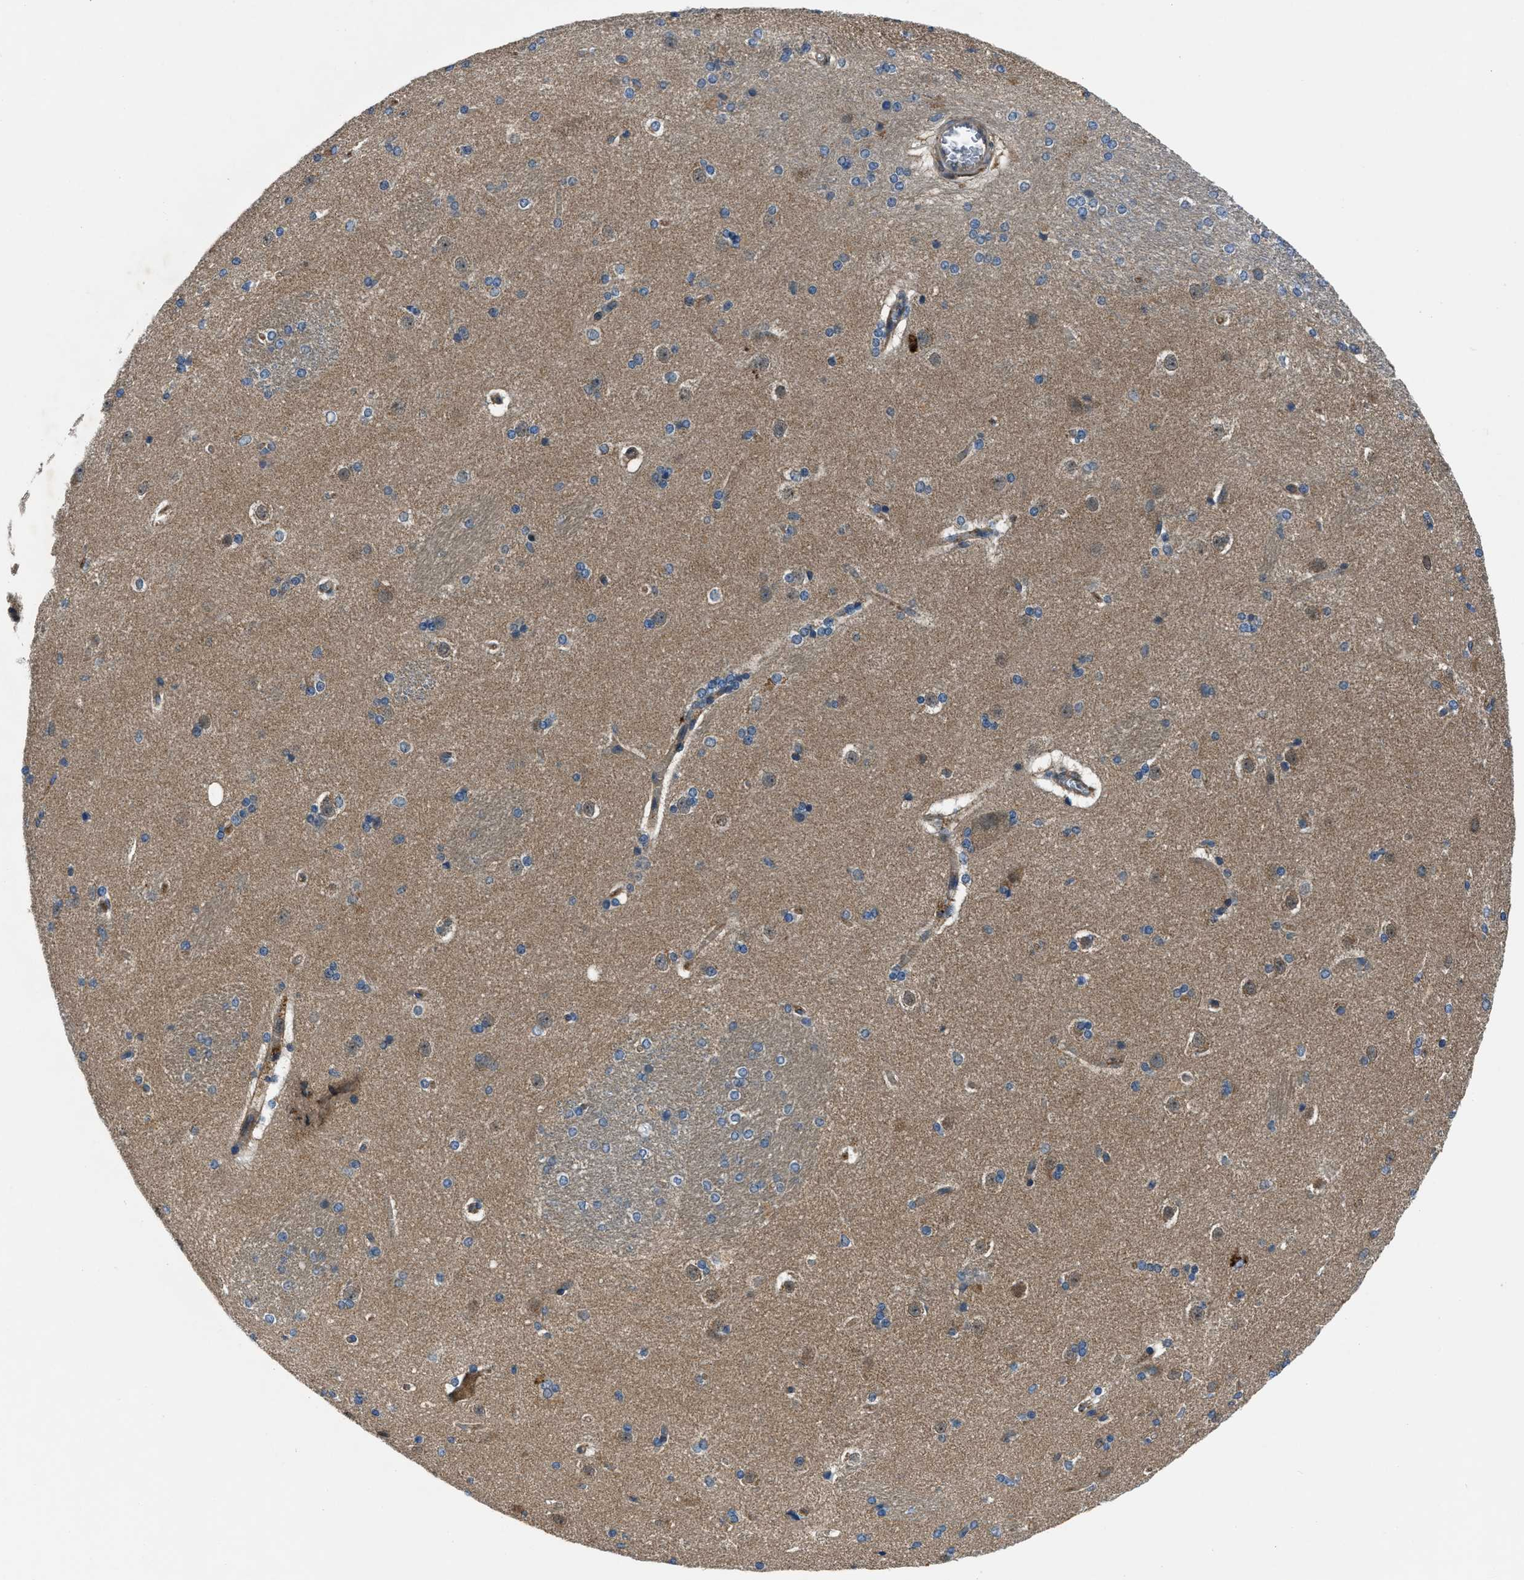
{"staining": {"intensity": "negative", "quantity": "none", "location": "none"}, "tissue": "caudate", "cell_type": "Glial cells", "image_type": "normal", "snomed": [{"axis": "morphology", "description": "Normal tissue, NOS"}, {"axis": "topography", "description": "Lateral ventricle wall"}], "caption": "Glial cells are negative for brown protein staining in unremarkable caudate. (DAB immunohistochemistry with hematoxylin counter stain).", "gene": "ERC1", "patient": {"sex": "female", "age": 19}}